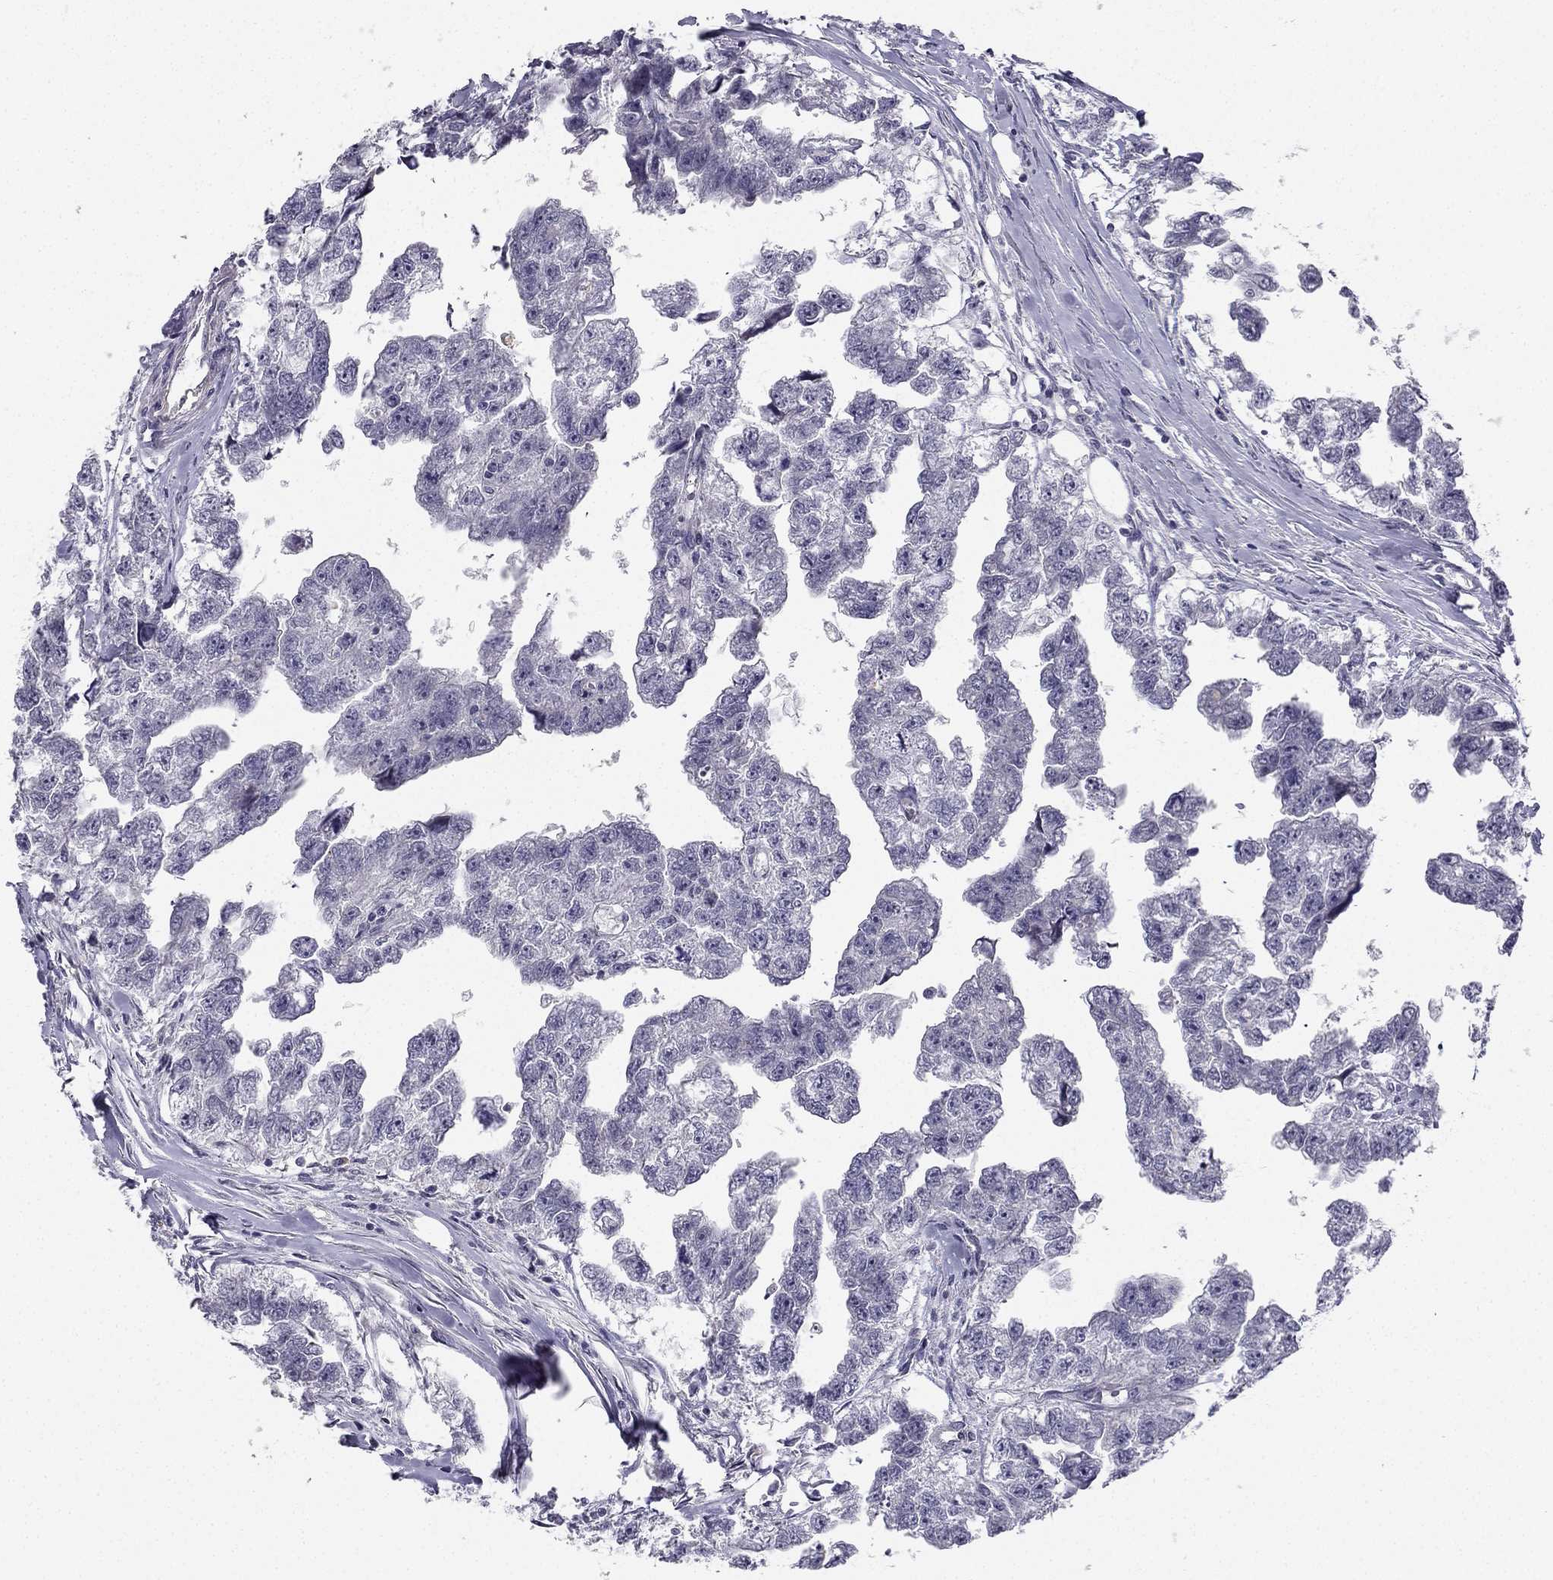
{"staining": {"intensity": "negative", "quantity": "none", "location": "none"}, "tissue": "testis cancer", "cell_type": "Tumor cells", "image_type": "cancer", "snomed": [{"axis": "morphology", "description": "Carcinoma, Embryonal, NOS"}, {"axis": "morphology", "description": "Teratoma, malignant, NOS"}, {"axis": "topography", "description": "Testis"}], "caption": "Immunohistochemical staining of testis cancer demonstrates no significant expression in tumor cells.", "gene": "CHST8", "patient": {"sex": "male", "age": 44}}